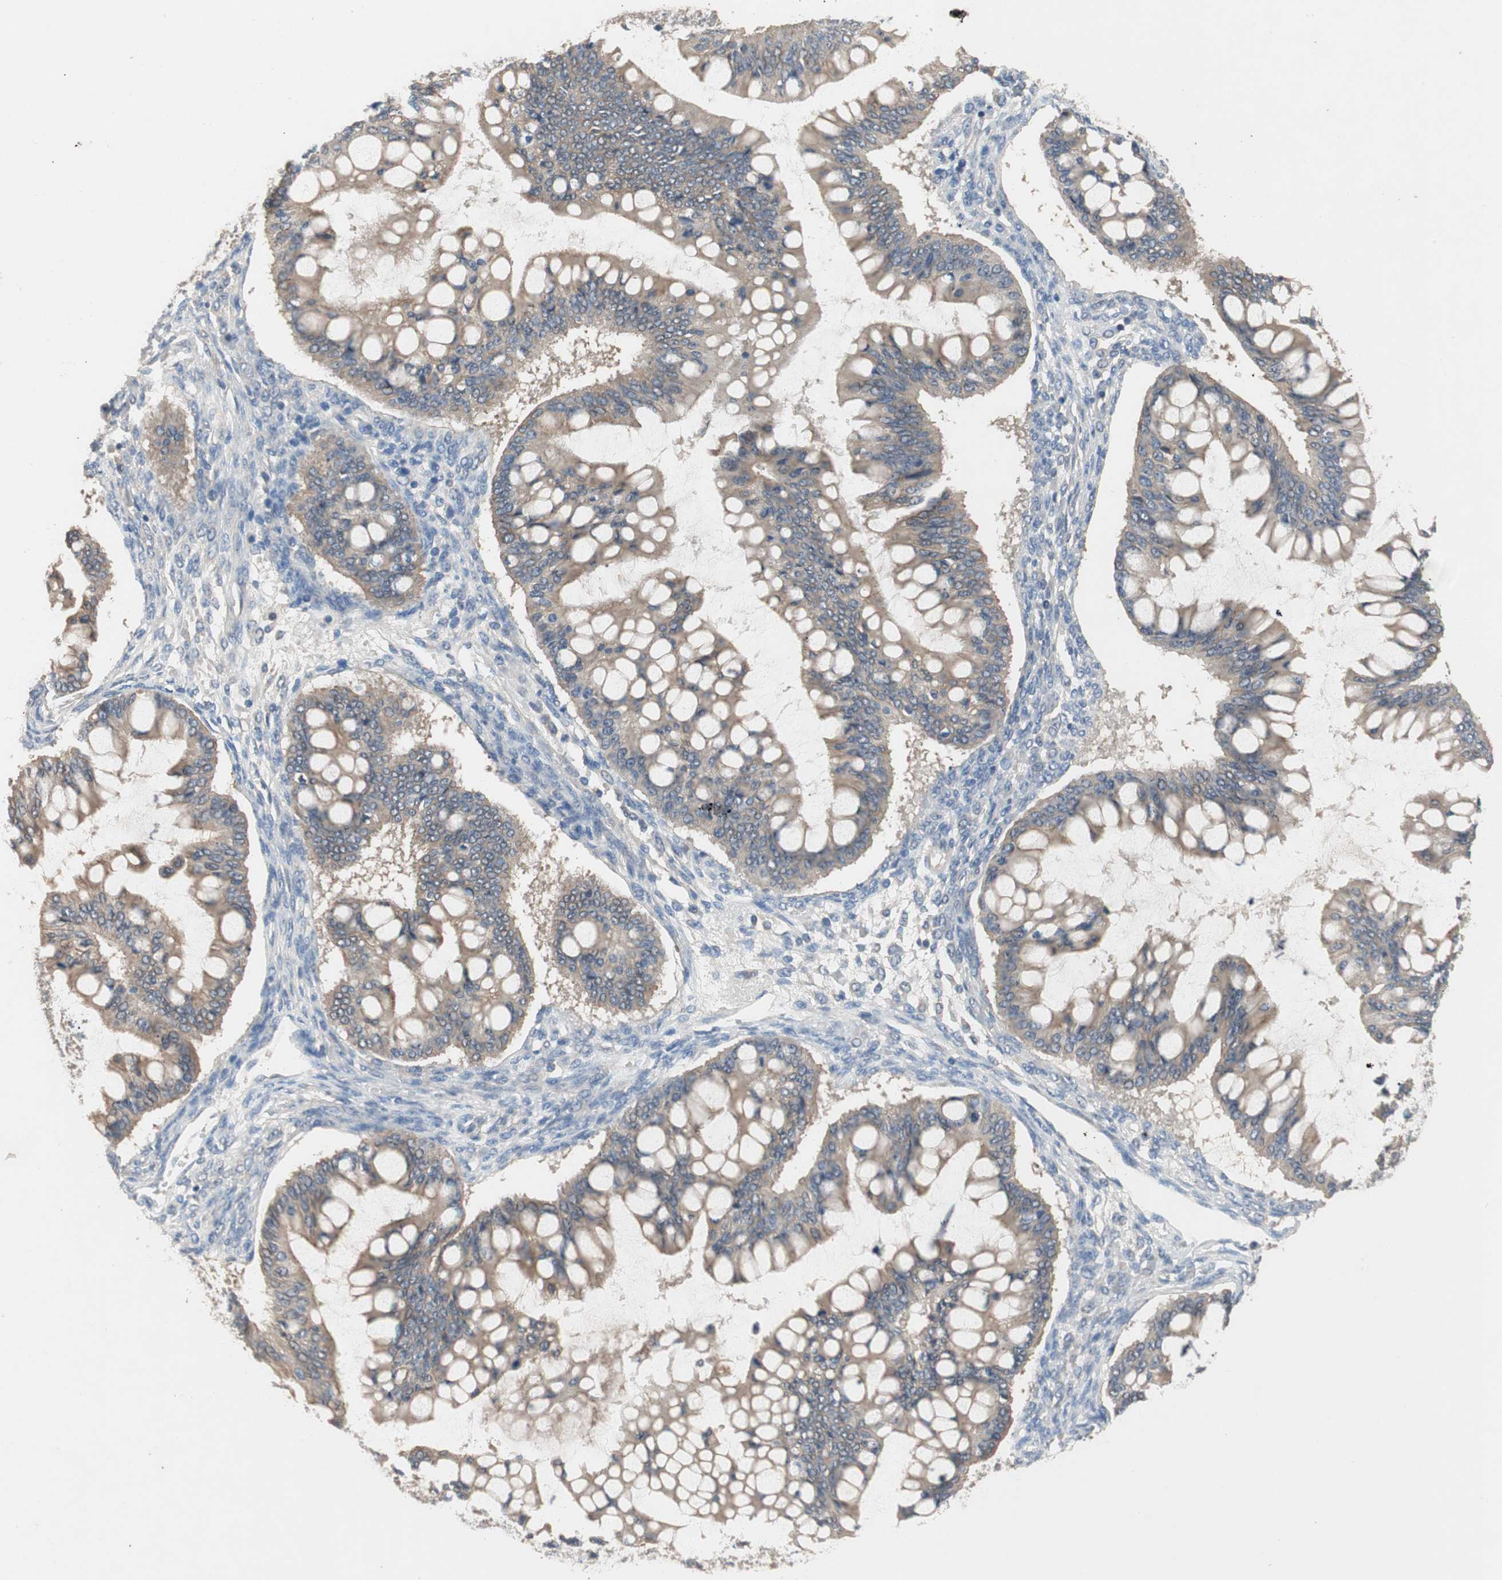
{"staining": {"intensity": "moderate", "quantity": ">75%", "location": "cytoplasmic/membranous"}, "tissue": "ovarian cancer", "cell_type": "Tumor cells", "image_type": "cancer", "snomed": [{"axis": "morphology", "description": "Cystadenocarcinoma, mucinous, NOS"}, {"axis": "topography", "description": "Ovary"}], "caption": "The photomicrograph demonstrates immunohistochemical staining of mucinous cystadenocarcinoma (ovarian). There is moderate cytoplasmic/membranous staining is appreciated in about >75% of tumor cells. The staining was performed using DAB (3,3'-diaminobenzidine), with brown indicating positive protein expression. Nuclei are stained blue with hematoxylin.", "gene": "ADAP1", "patient": {"sex": "female", "age": 73}}